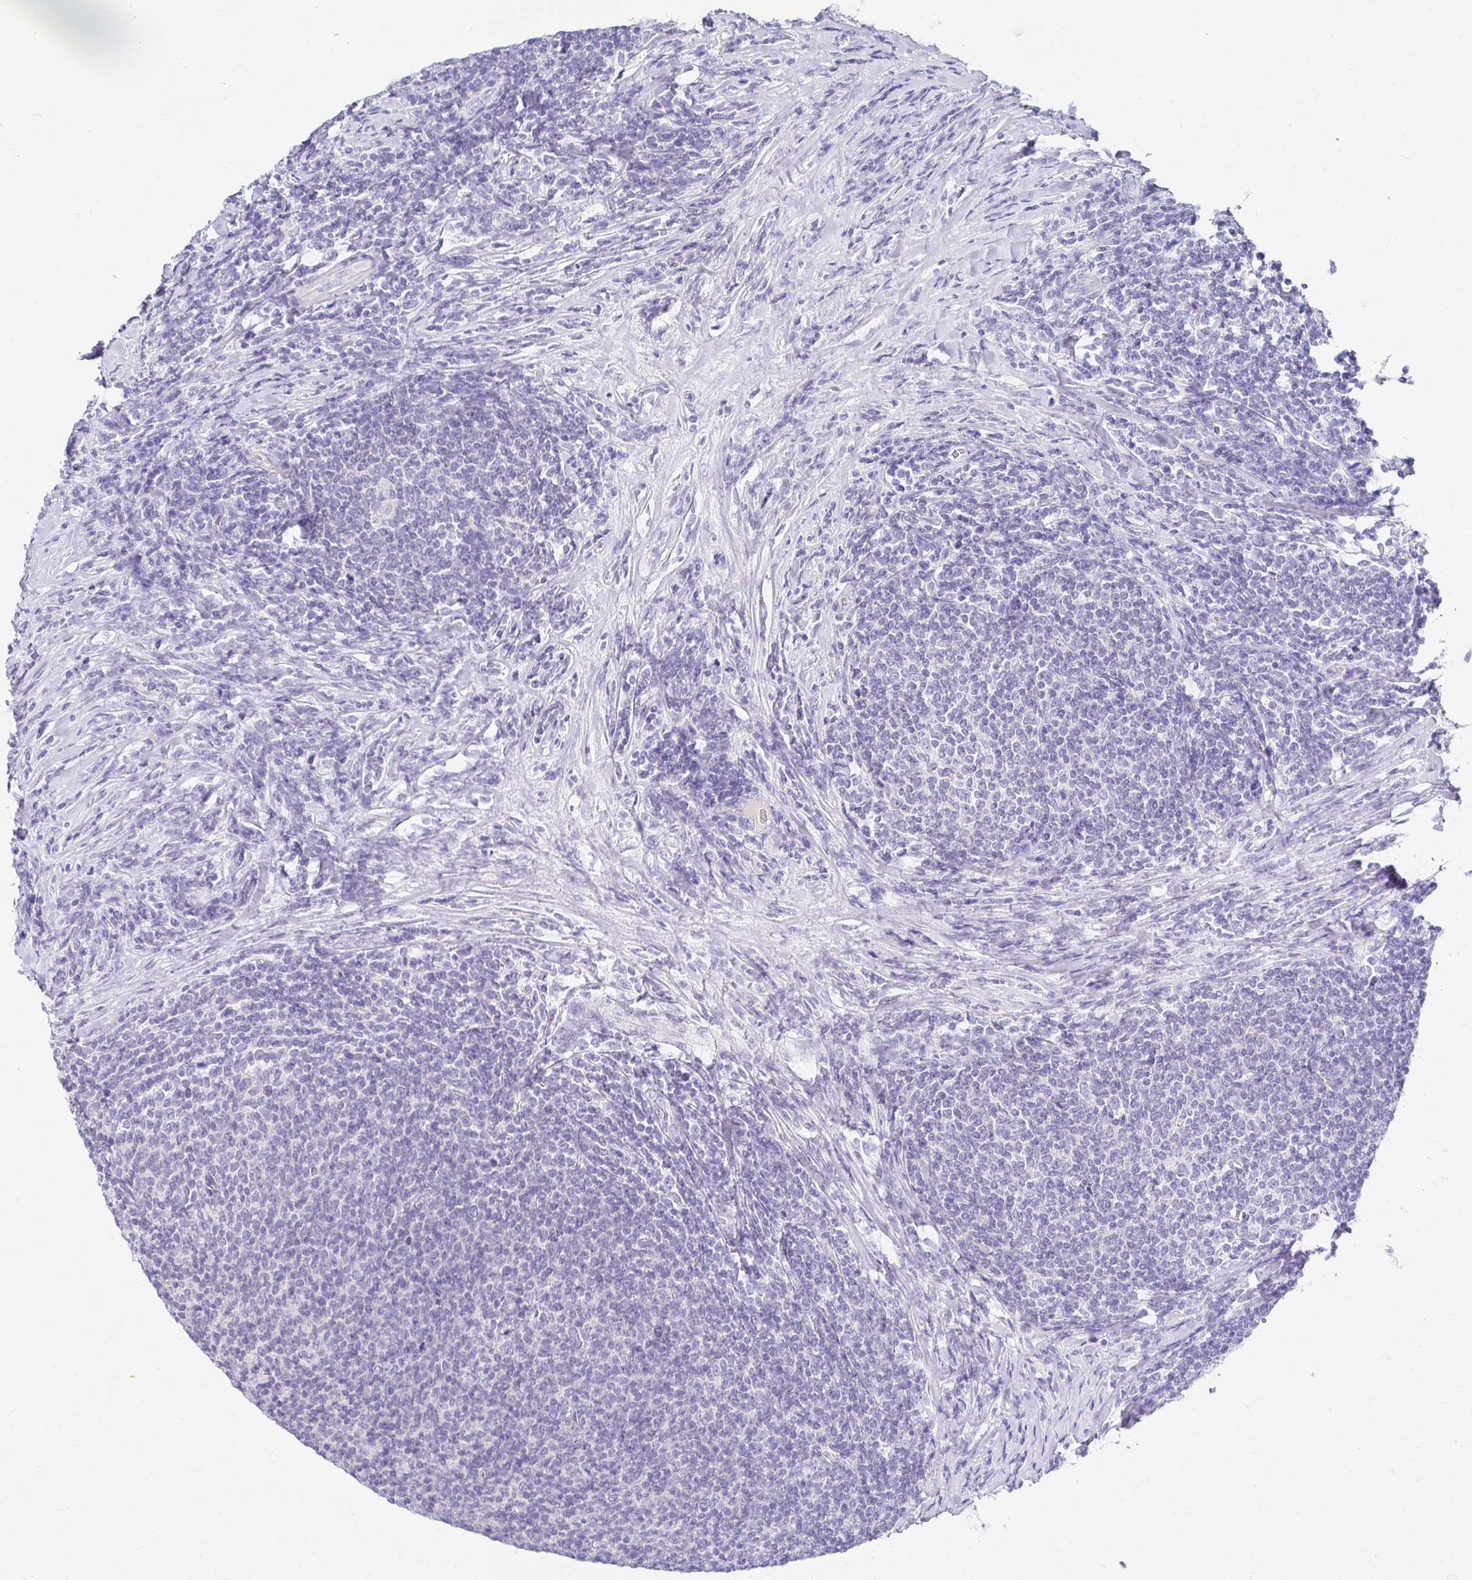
{"staining": {"intensity": "negative", "quantity": "none", "location": "none"}, "tissue": "lymphoma", "cell_type": "Tumor cells", "image_type": "cancer", "snomed": [{"axis": "morphology", "description": "Malignant lymphoma, non-Hodgkin's type, Low grade"}, {"axis": "topography", "description": "Lymph node"}], "caption": "Tumor cells show no significant protein expression in lymphoma. Brightfield microscopy of immunohistochemistry (IHC) stained with DAB (brown) and hematoxylin (blue), captured at high magnification.", "gene": "CHAT", "patient": {"sex": "male", "age": 52}}